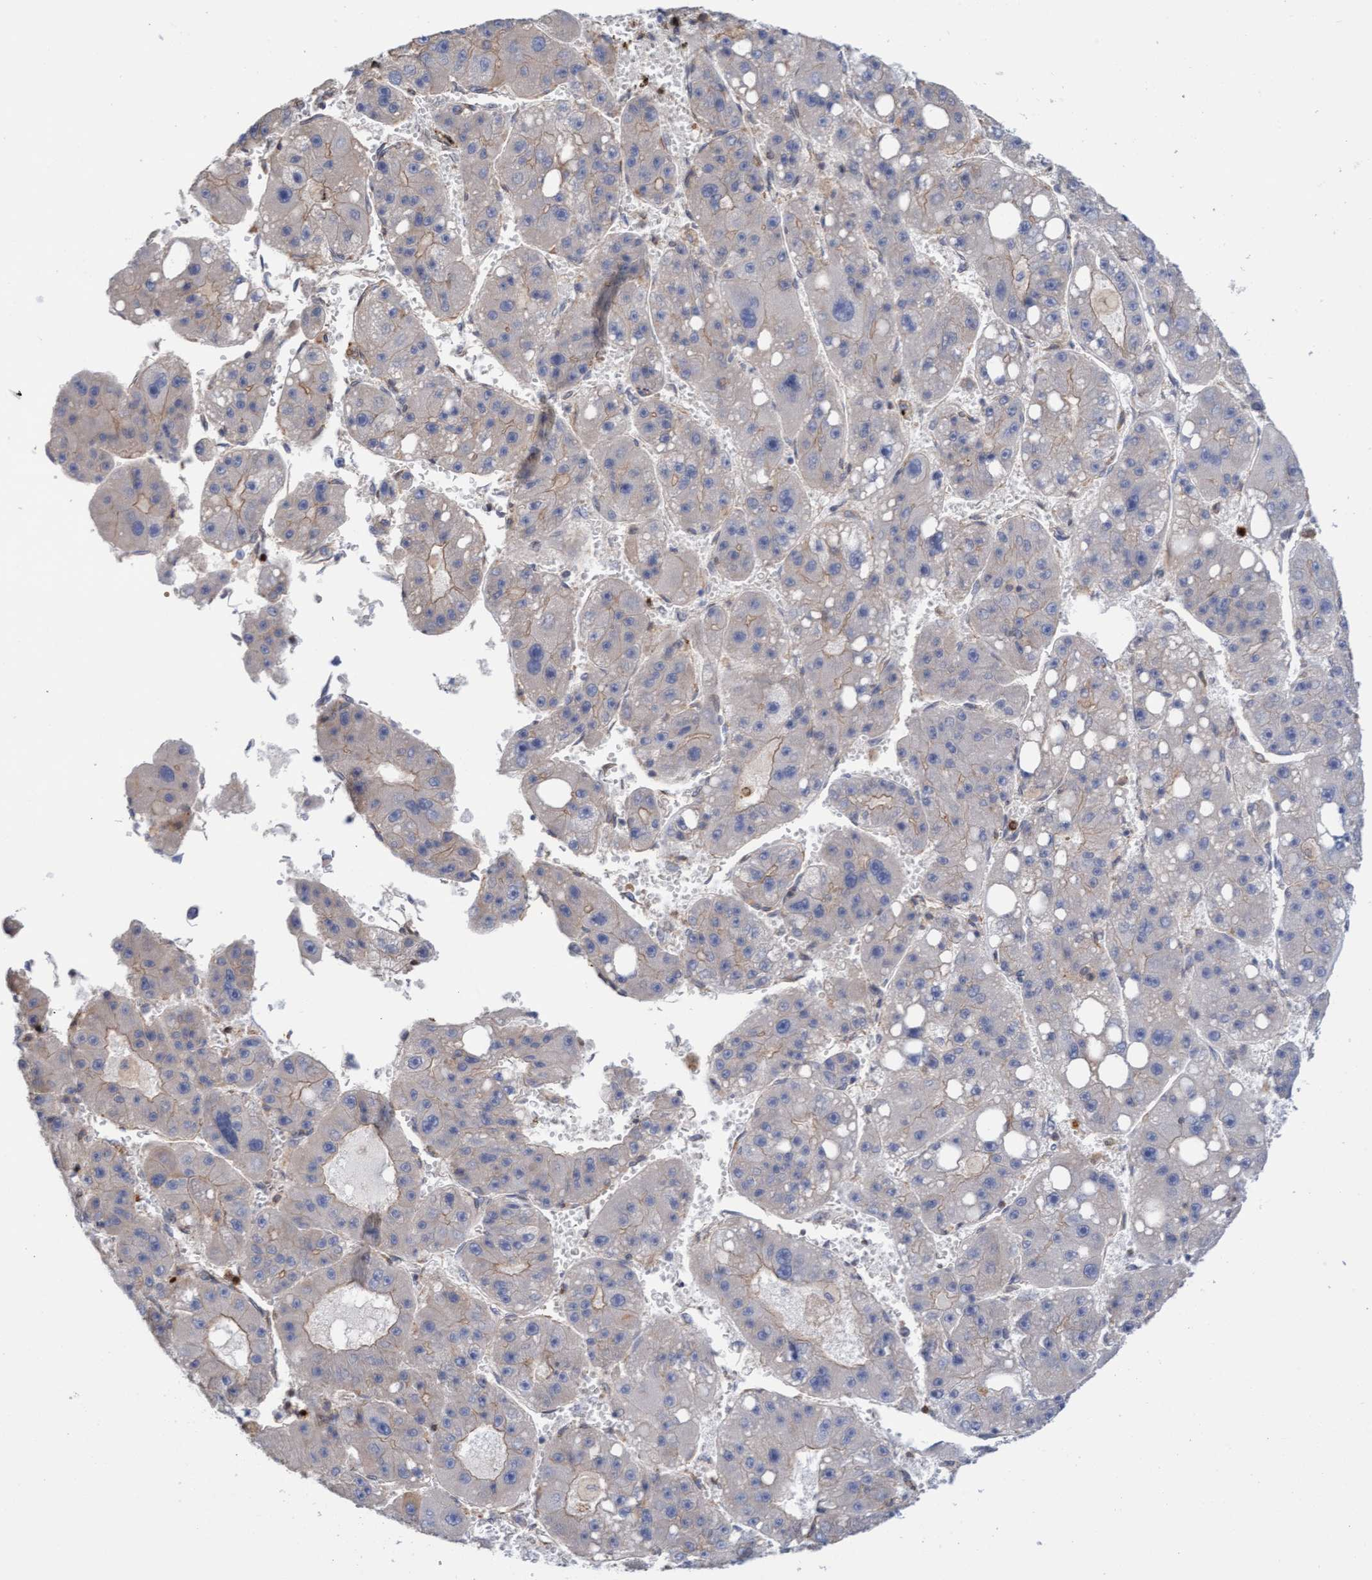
{"staining": {"intensity": "negative", "quantity": "none", "location": "none"}, "tissue": "liver cancer", "cell_type": "Tumor cells", "image_type": "cancer", "snomed": [{"axis": "morphology", "description": "Carcinoma, Hepatocellular, NOS"}, {"axis": "topography", "description": "Liver"}], "caption": "IHC photomicrograph of human liver cancer (hepatocellular carcinoma) stained for a protein (brown), which displays no positivity in tumor cells. (DAB IHC with hematoxylin counter stain).", "gene": "MMP8", "patient": {"sex": "female", "age": 61}}